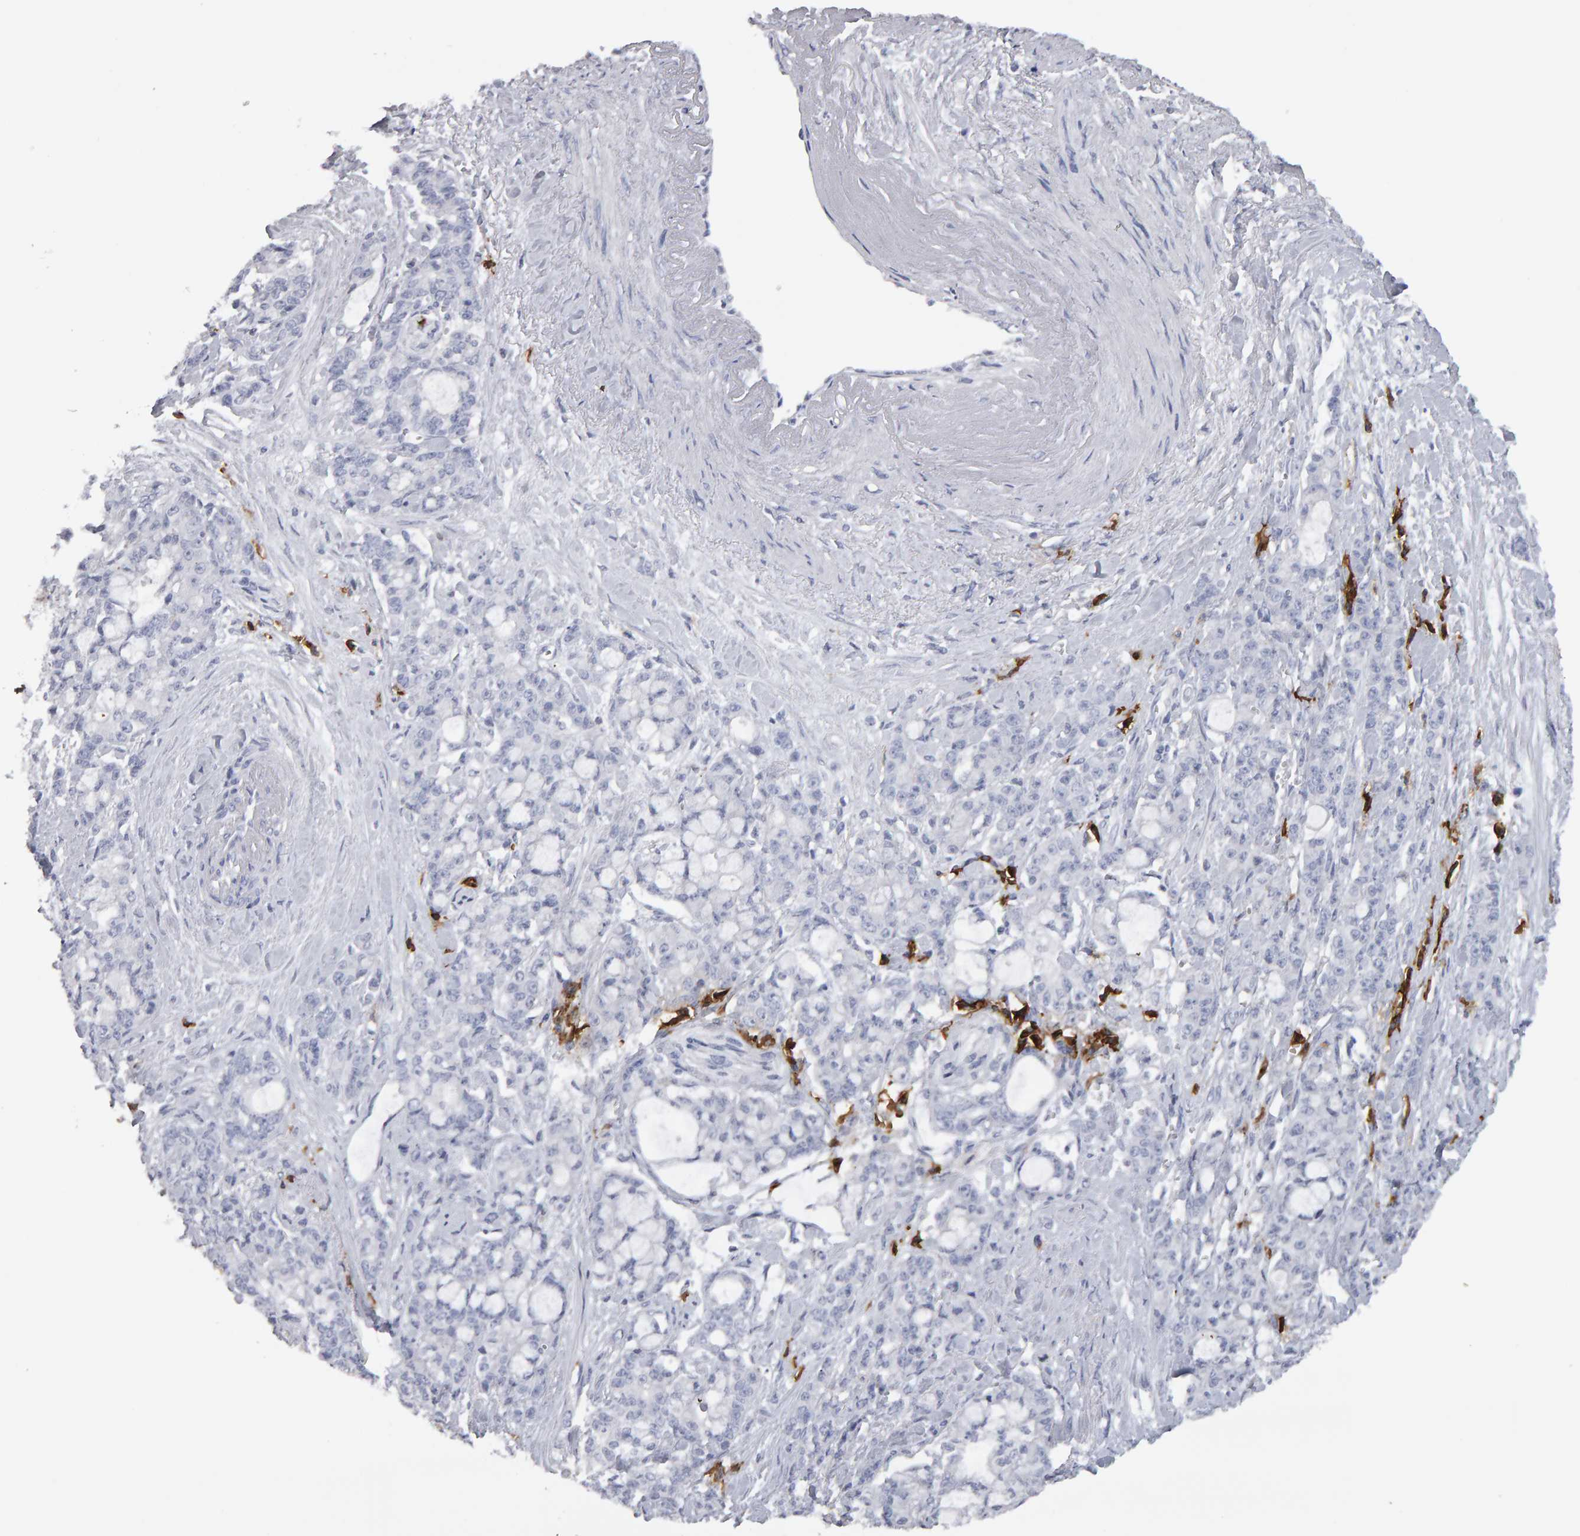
{"staining": {"intensity": "negative", "quantity": "none", "location": "none"}, "tissue": "pancreatic cancer", "cell_type": "Tumor cells", "image_type": "cancer", "snomed": [{"axis": "morphology", "description": "Adenocarcinoma, NOS"}, {"axis": "topography", "description": "Pancreas"}], "caption": "This is an immunohistochemistry image of human pancreatic cancer. There is no staining in tumor cells.", "gene": "CD38", "patient": {"sex": "female", "age": 73}}